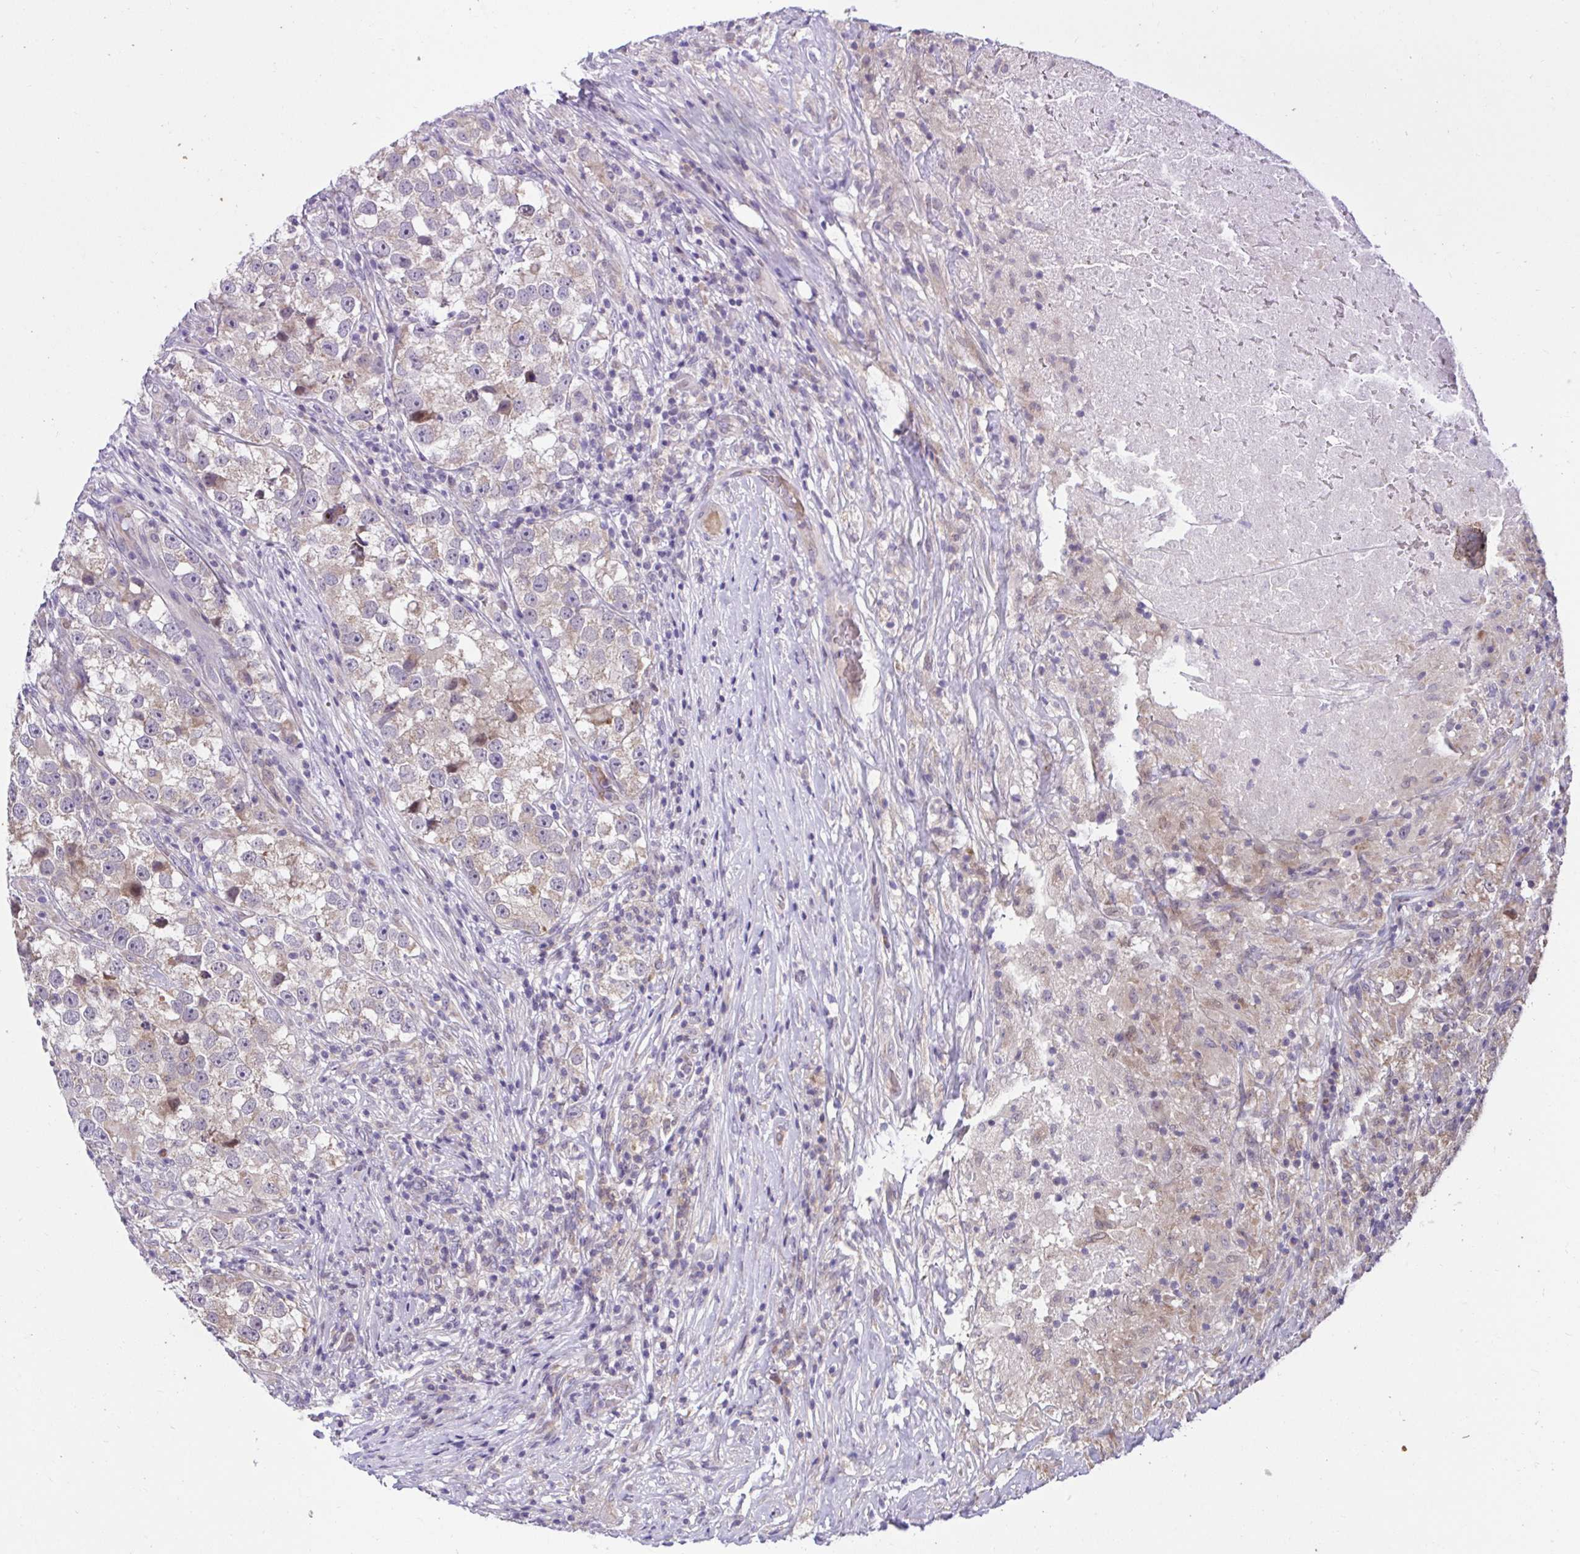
{"staining": {"intensity": "weak", "quantity": ">75%", "location": "cytoplasmic/membranous"}, "tissue": "testis cancer", "cell_type": "Tumor cells", "image_type": "cancer", "snomed": [{"axis": "morphology", "description": "Seminoma, NOS"}, {"axis": "topography", "description": "Testis"}], "caption": "This photomicrograph demonstrates immunohistochemistry staining of seminoma (testis), with low weak cytoplasmic/membranous staining in approximately >75% of tumor cells.", "gene": "RDH14", "patient": {"sex": "male", "age": 46}}